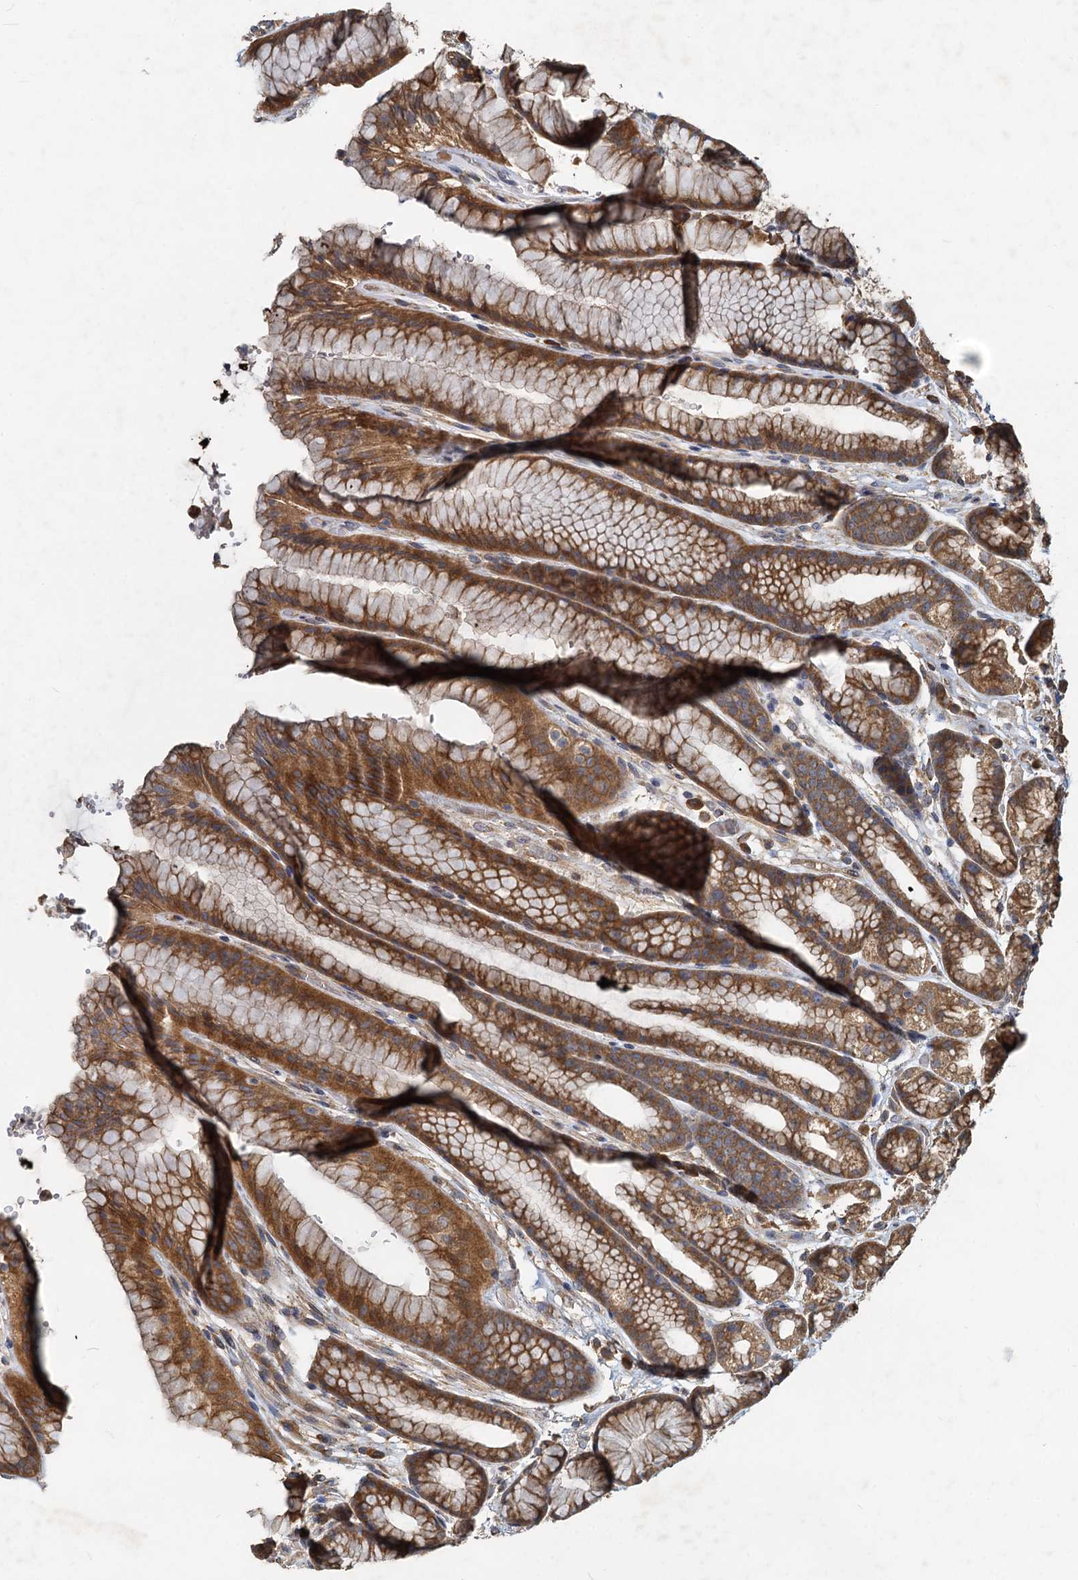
{"staining": {"intensity": "strong", "quantity": ">75%", "location": "cytoplasmic/membranous"}, "tissue": "stomach", "cell_type": "Glandular cells", "image_type": "normal", "snomed": [{"axis": "morphology", "description": "Normal tissue, NOS"}, {"axis": "morphology", "description": "Adenocarcinoma, NOS"}, {"axis": "topography", "description": "Stomach"}], "caption": "Protein analysis of unremarkable stomach displays strong cytoplasmic/membranous expression in about >75% of glandular cells.", "gene": "HYI", "patient": {"sex": "male", "age": 57}}